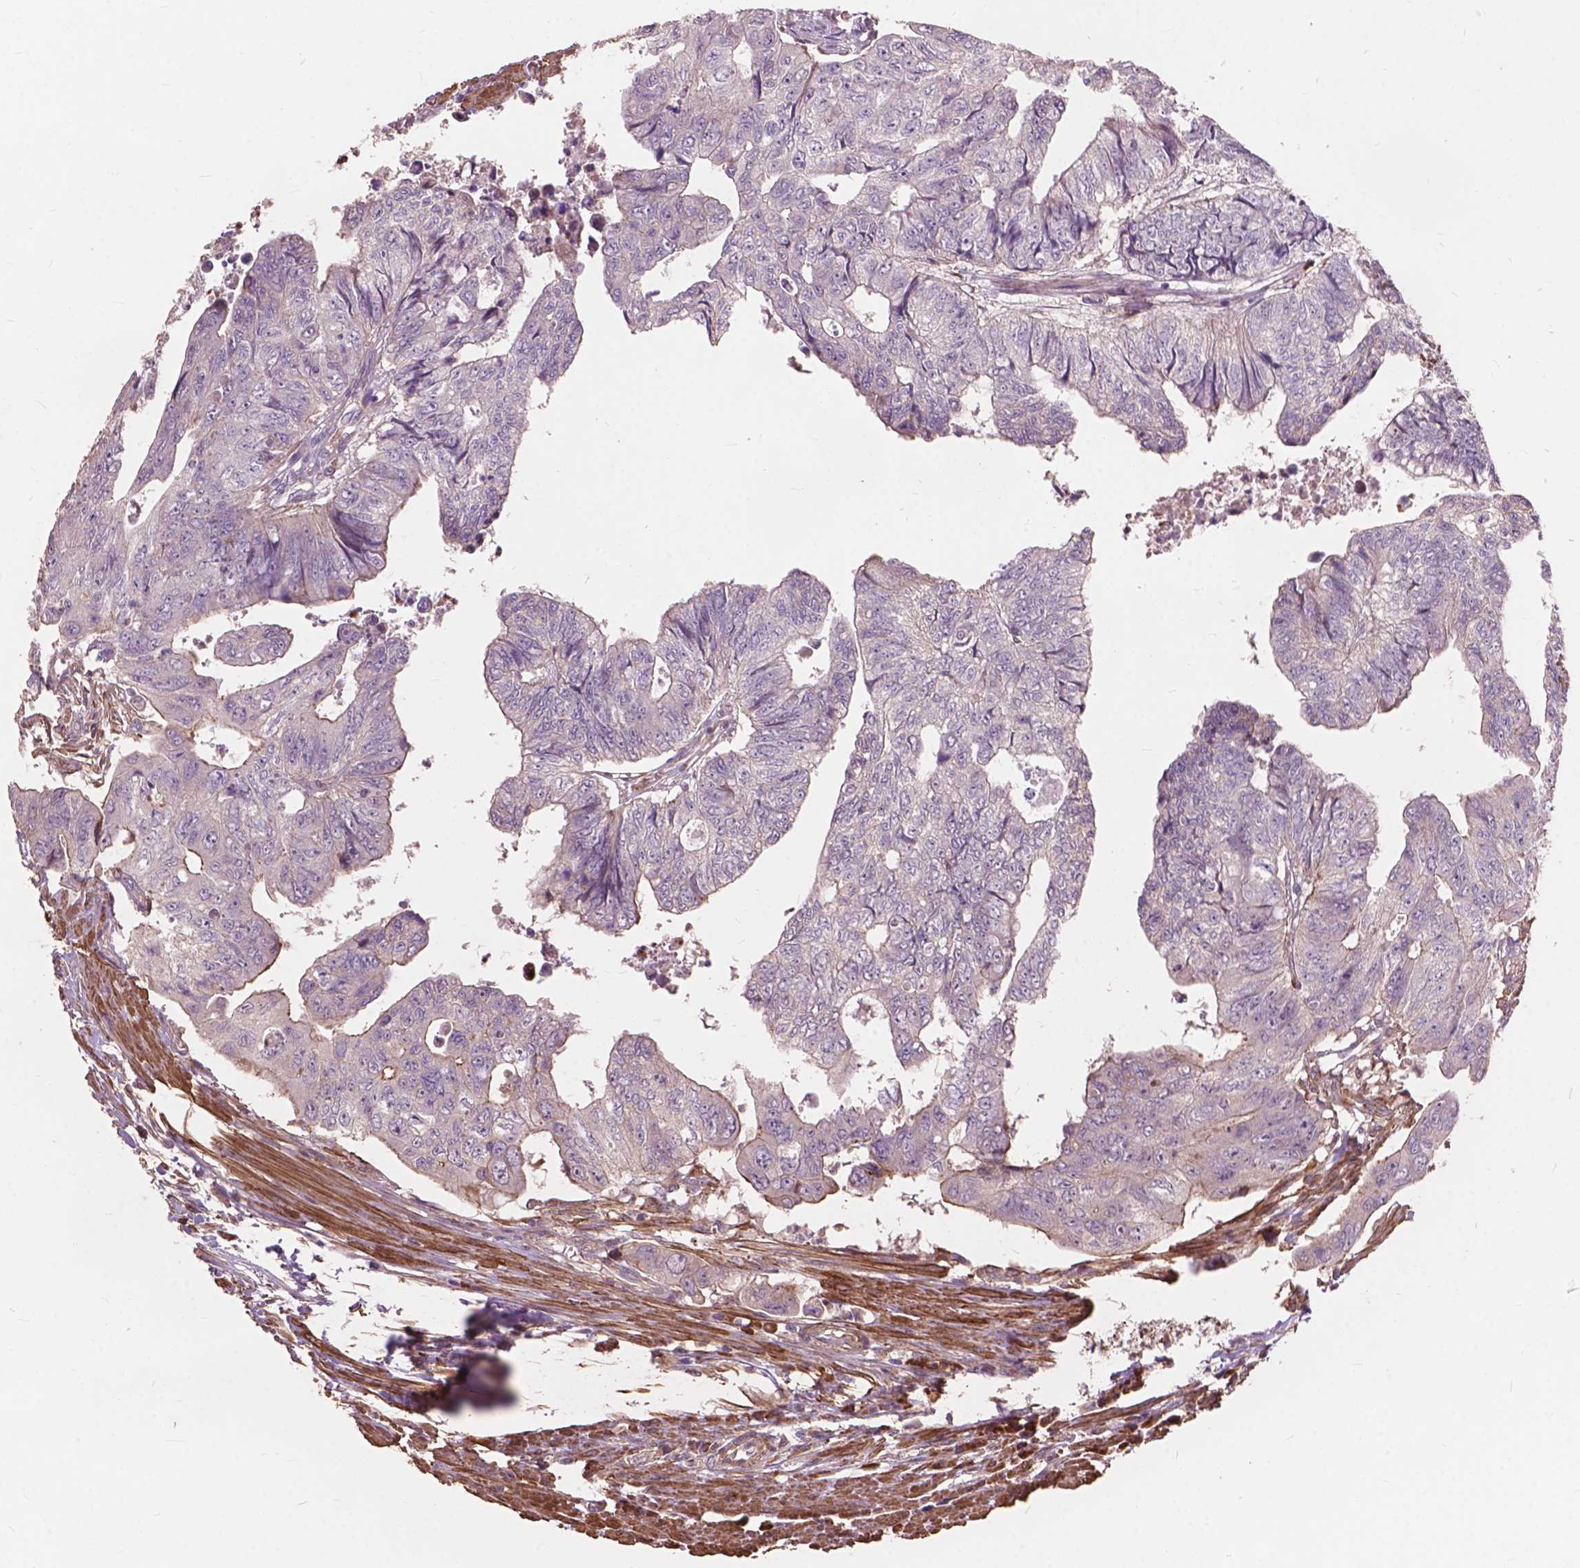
{"staining": {"intensity": "negative", "quantity": "none", "location": "none"}, "tissue": "colorectal cancer", "cell_type": "Tumor cells", "image_type": "cancer", "snomed": [{"axis": "morphology", "description": "Adenocarcinoma, NOS"}, {"axis": "topography", "description": "Colon"}], "caption": "Immunohistochemistry (IHC) photomicrograph of colorectal adenocarcinoma stained for a protein (brown), which exhibits no staining in tumor cells.", "gene": "FNIP1", "patient": {"sex": "male", "age": 57}}